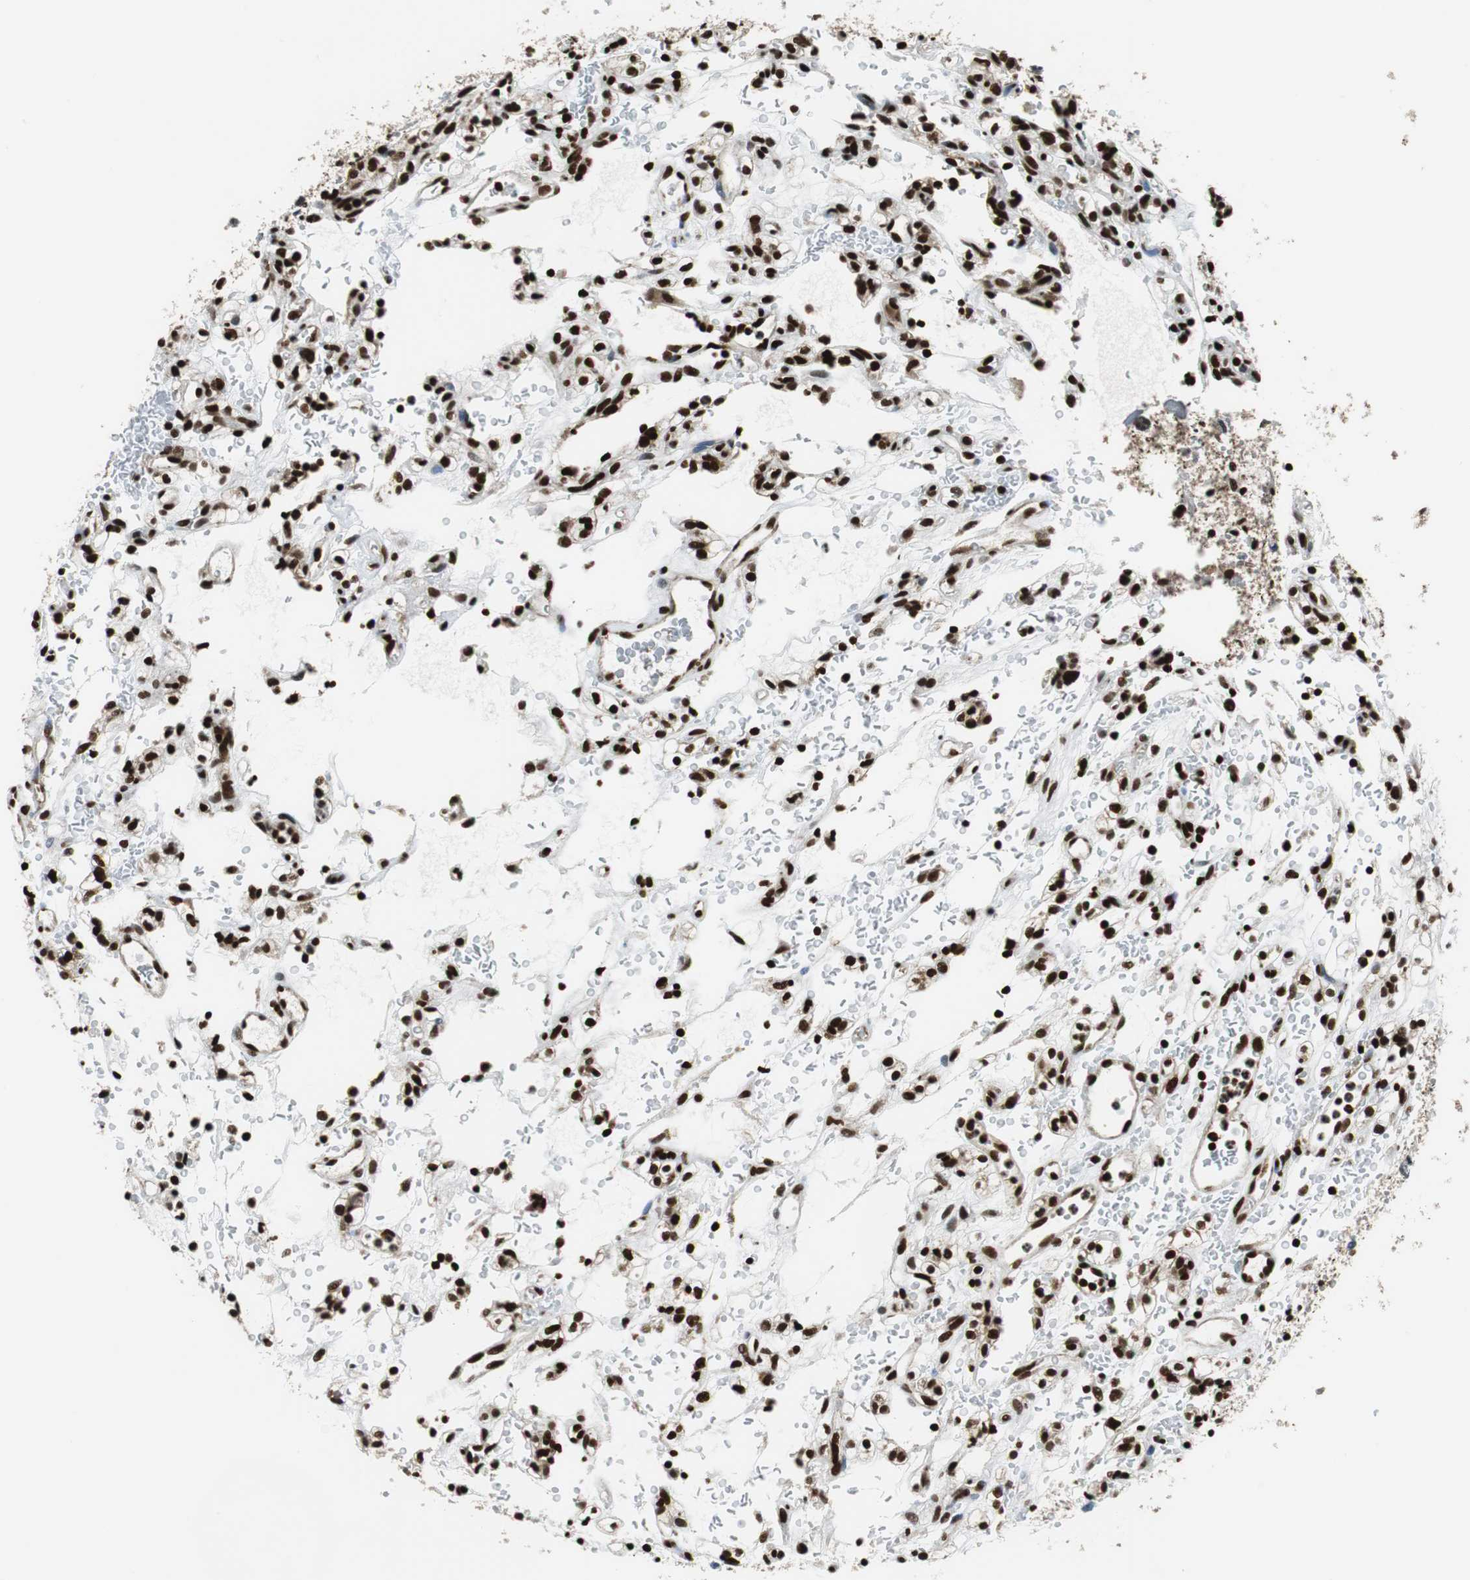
{"staining": {"intensity": "strong", "quantity": ">75%", "location": "nuclear"}, "tissue": "renal cancer", "cell_type": "Tumor cells", "image_type": "cancer", "snomed": [{"axis": "morphology", "description": "Normal tissue, NOS"}, {"axis": "morphology", "description": "Adenocarcinoma, NOS"}, {"axis": "topography", "description": "Kidney"}], "caption": "Protein expression analysis of human adenocarcinoma (renal) reveals strong nuclear staining in approximately >75% of tumor cells.", "gene": "HDAC1", "patient": {"sex": "female", "age": 72}}